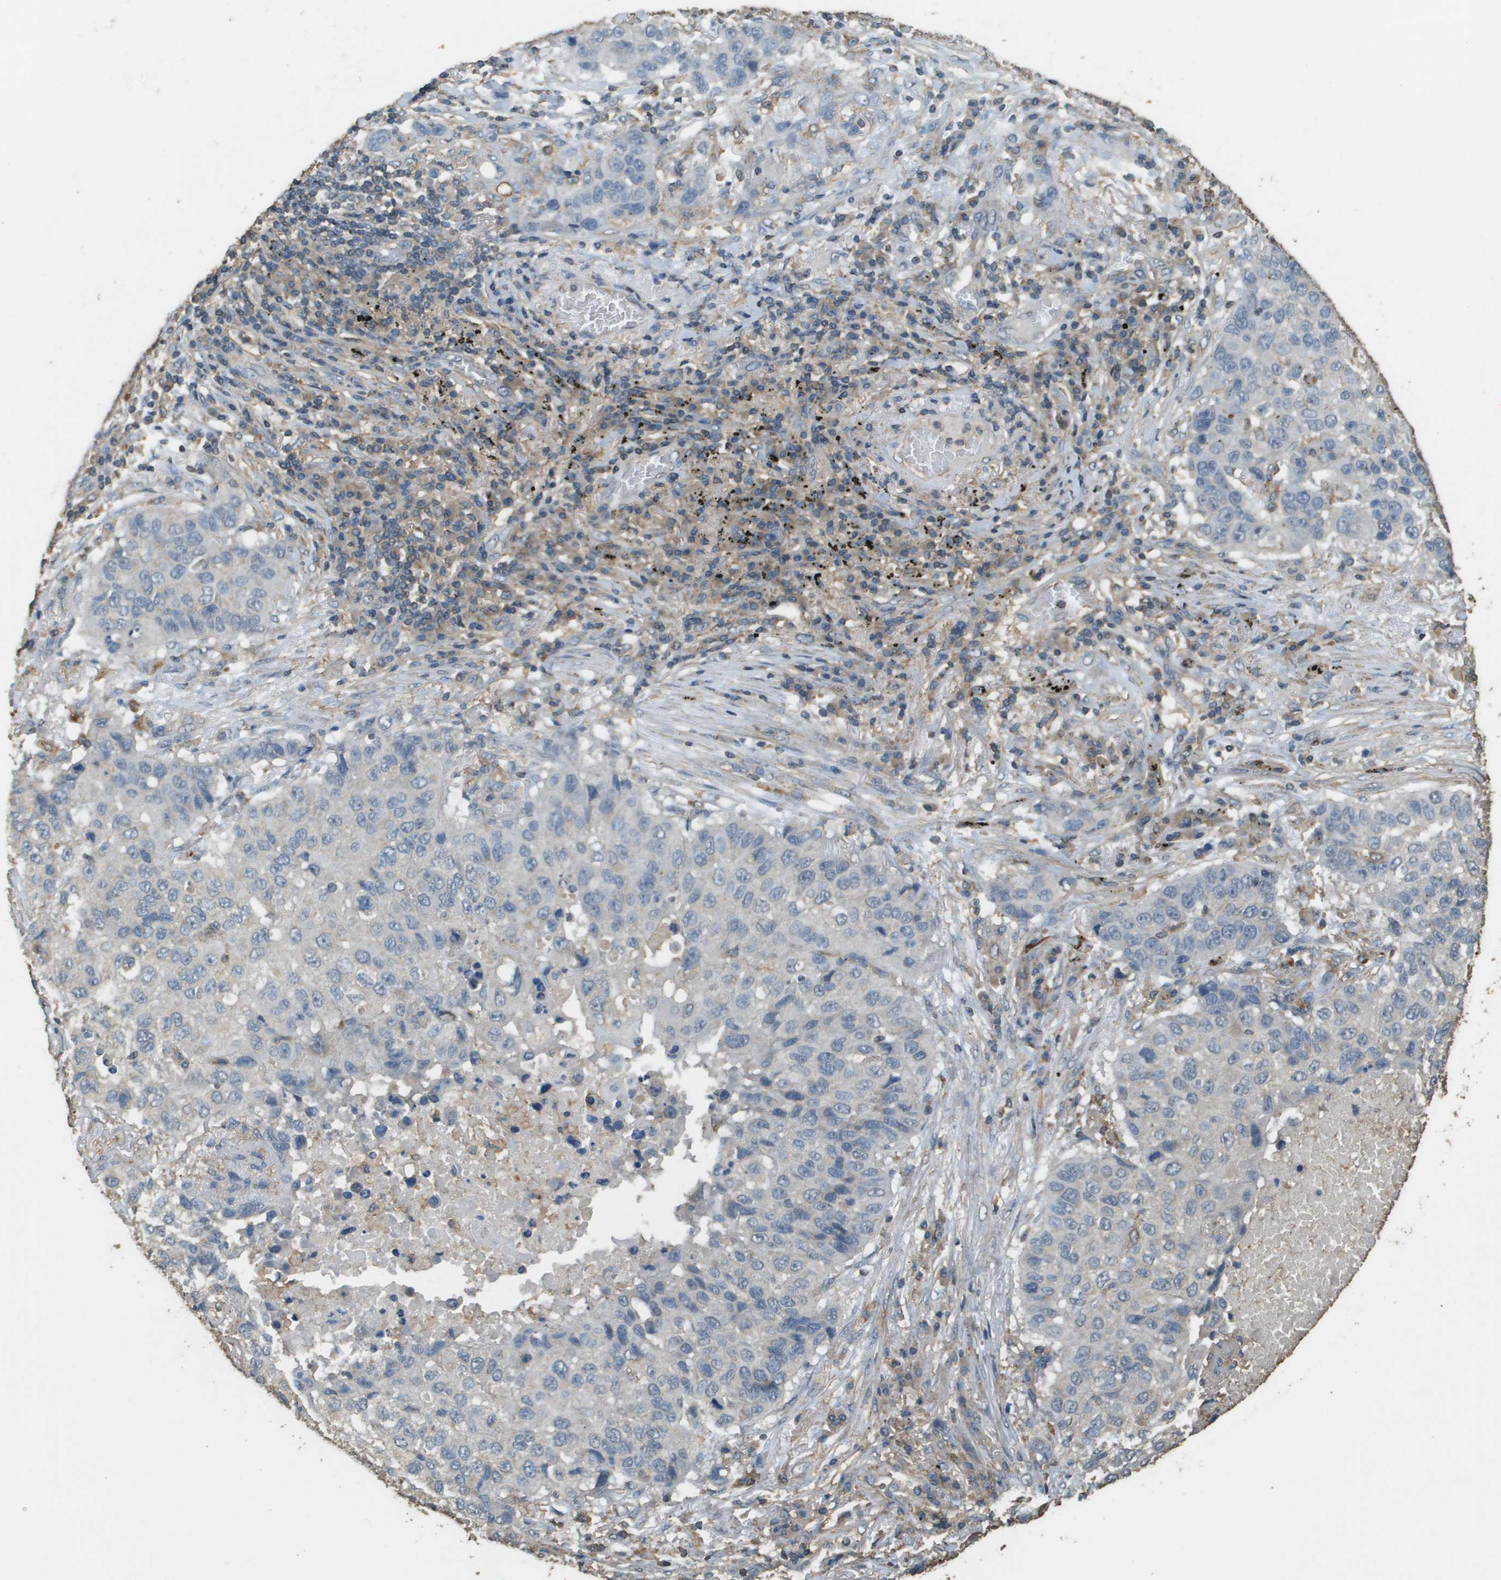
{"staining": {"intensity": "negative", "quantity": "none", "location": "none"}, "tissue": "lung cancer", "cell_type": "Tumor cells", "image_type": "cancer", "snomed": [{"axis": "morphology", "description": "Squamous cell carcinoma, NOS"}, {"axis": "topography", "description": "Lung"}], "caption": "An immunohistochemistry (IHC) micrograph of lung cancer (squamous cell carcinoma) is shown. There is no staining in tumor cells of lung cancer (squamous cell carcinoma). (Brightfield microscopy of DAB immunohistochemistry (IHC) at high magnification).", "gene": "MS4A7", "patient": {"sex": "male", "age": 57}}